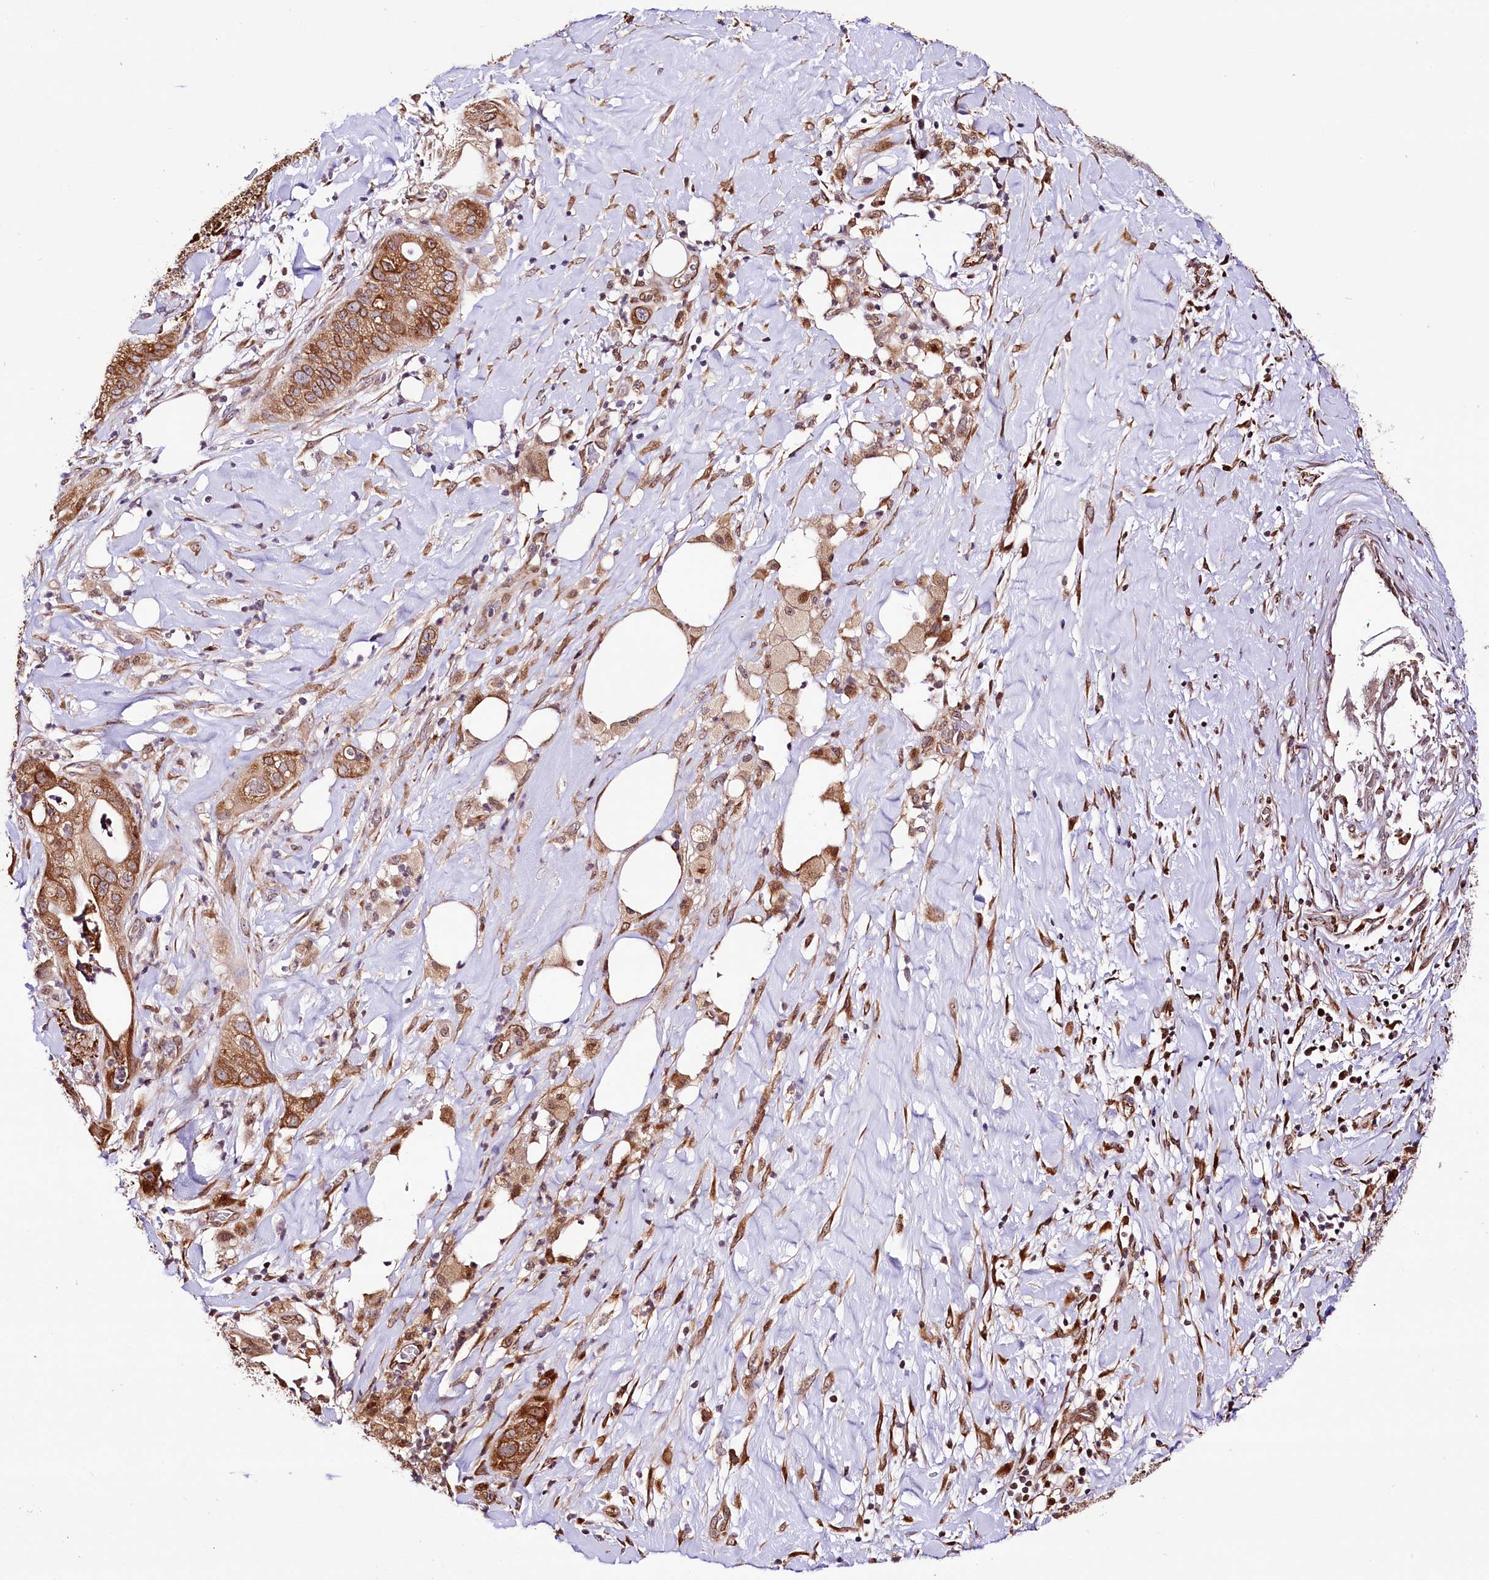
{"staining": {"intensity": "moderate", "quantity": ">75%", "location": "cytoplasmic/membranous"}, "tissue": "pancreatic cancer", "cell_type": "Tumor cells", "image_type": "cancer", "snomed": [{"axis": "morphology", "description": "Adenocarcinoma, NOS"}, {"axis": "topography", "description": "Pancreas"}], "caption": "A brown stain shows moderate cytoplasmic/membranous positivity of a protein in human pancreatic cancer tumor cells.", "gene": "CUTC", "patient": {"sex": "male", "age": 58}}